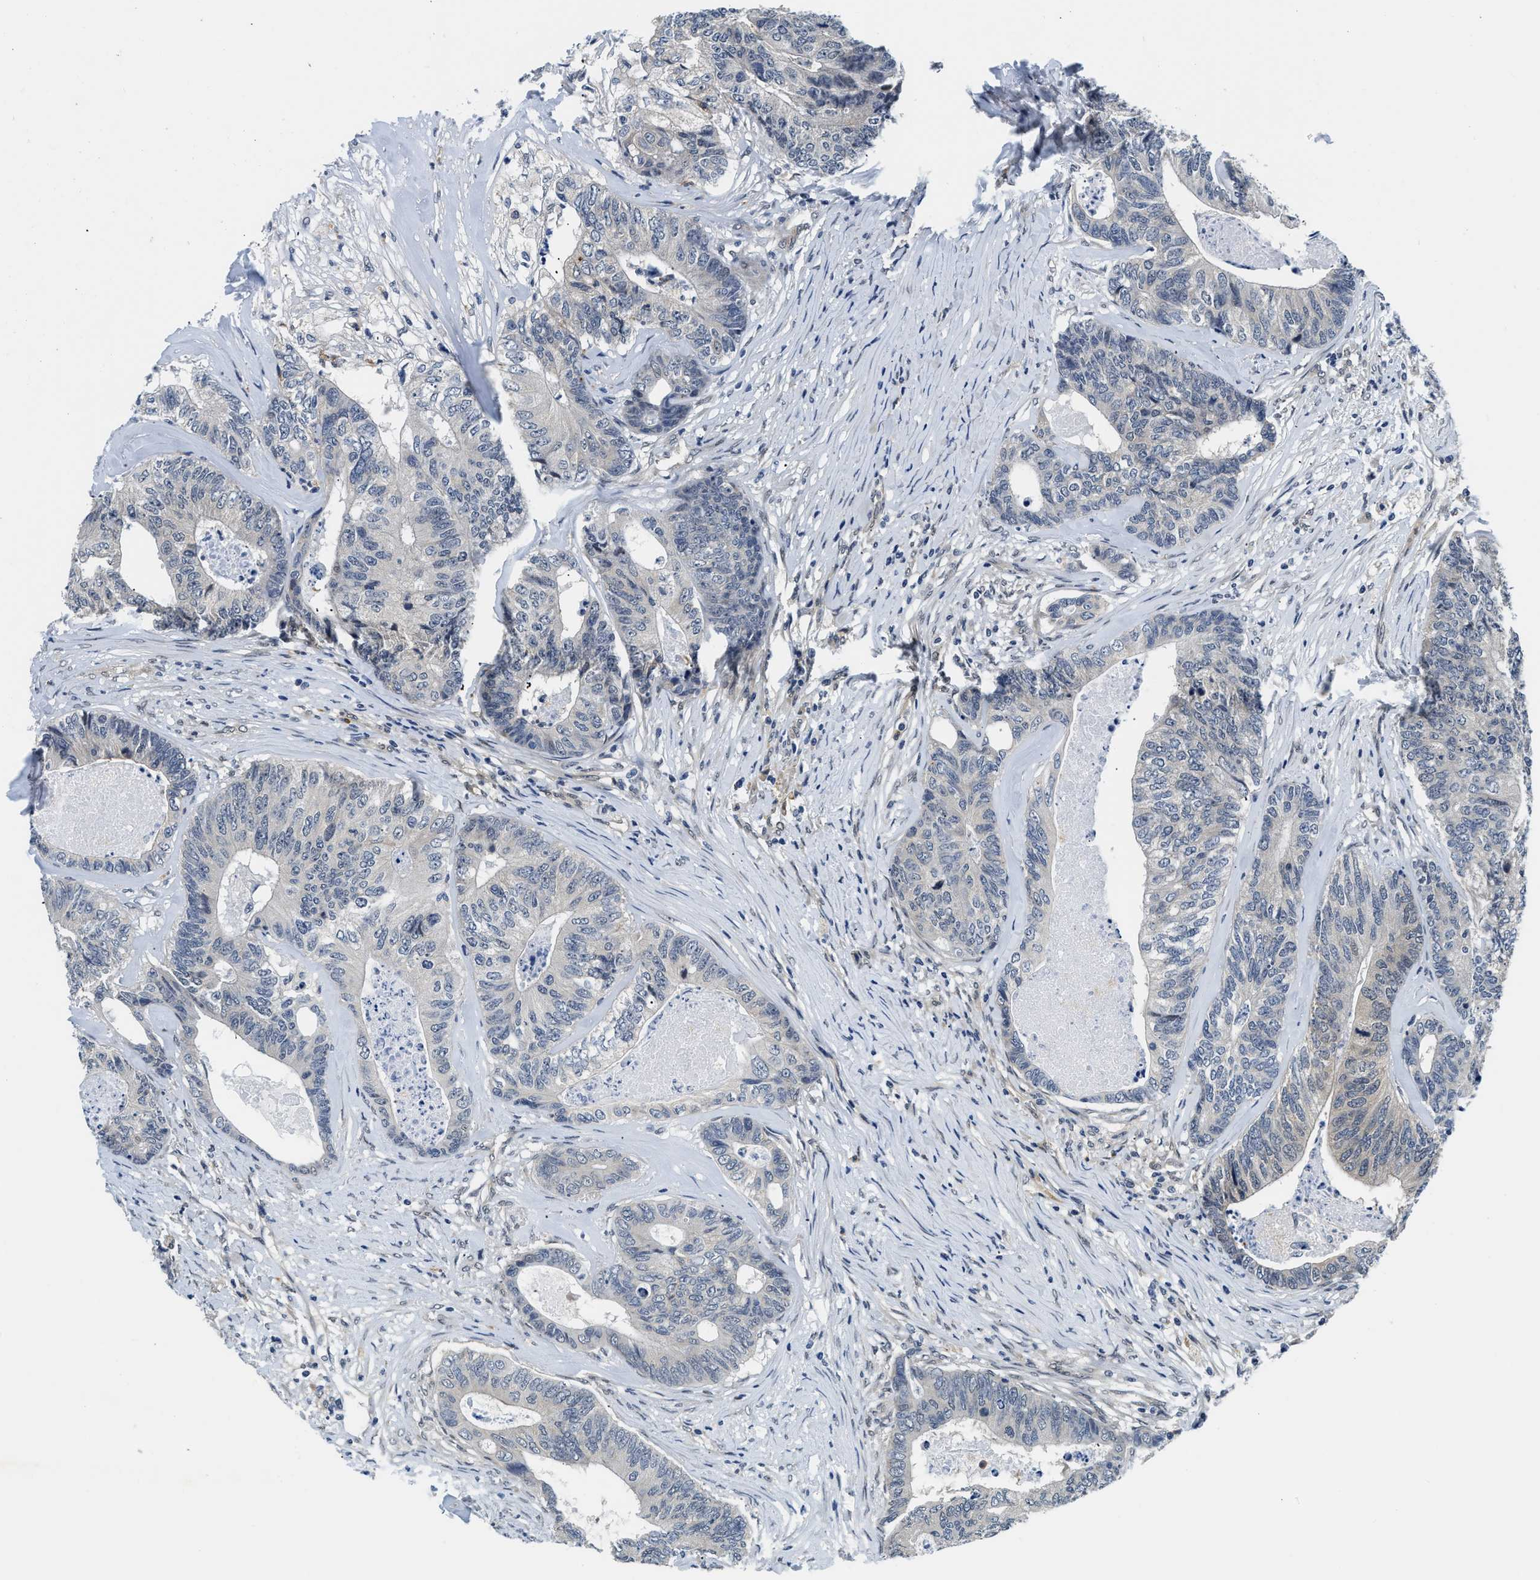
{"staining": {"intensity": "negative", "quantity": "none", "location": "none"}, "tissue": "colorectal cancer", "cell_type": "Tumor cells", "image_type": "cancer", "snomed": [{"axis": "morphology", "description": "Adenocarcinoma, NOS"}, {"axis": "topography", "description": "Colon"}], "caption": "This is an immunohistochemistry (IHC) histopathology image of human colorectal adenocarcinoma. There is no positivity in tumor cells.", "gene": "SMAD4", "patient": {"sex": "female", "age": 67}}